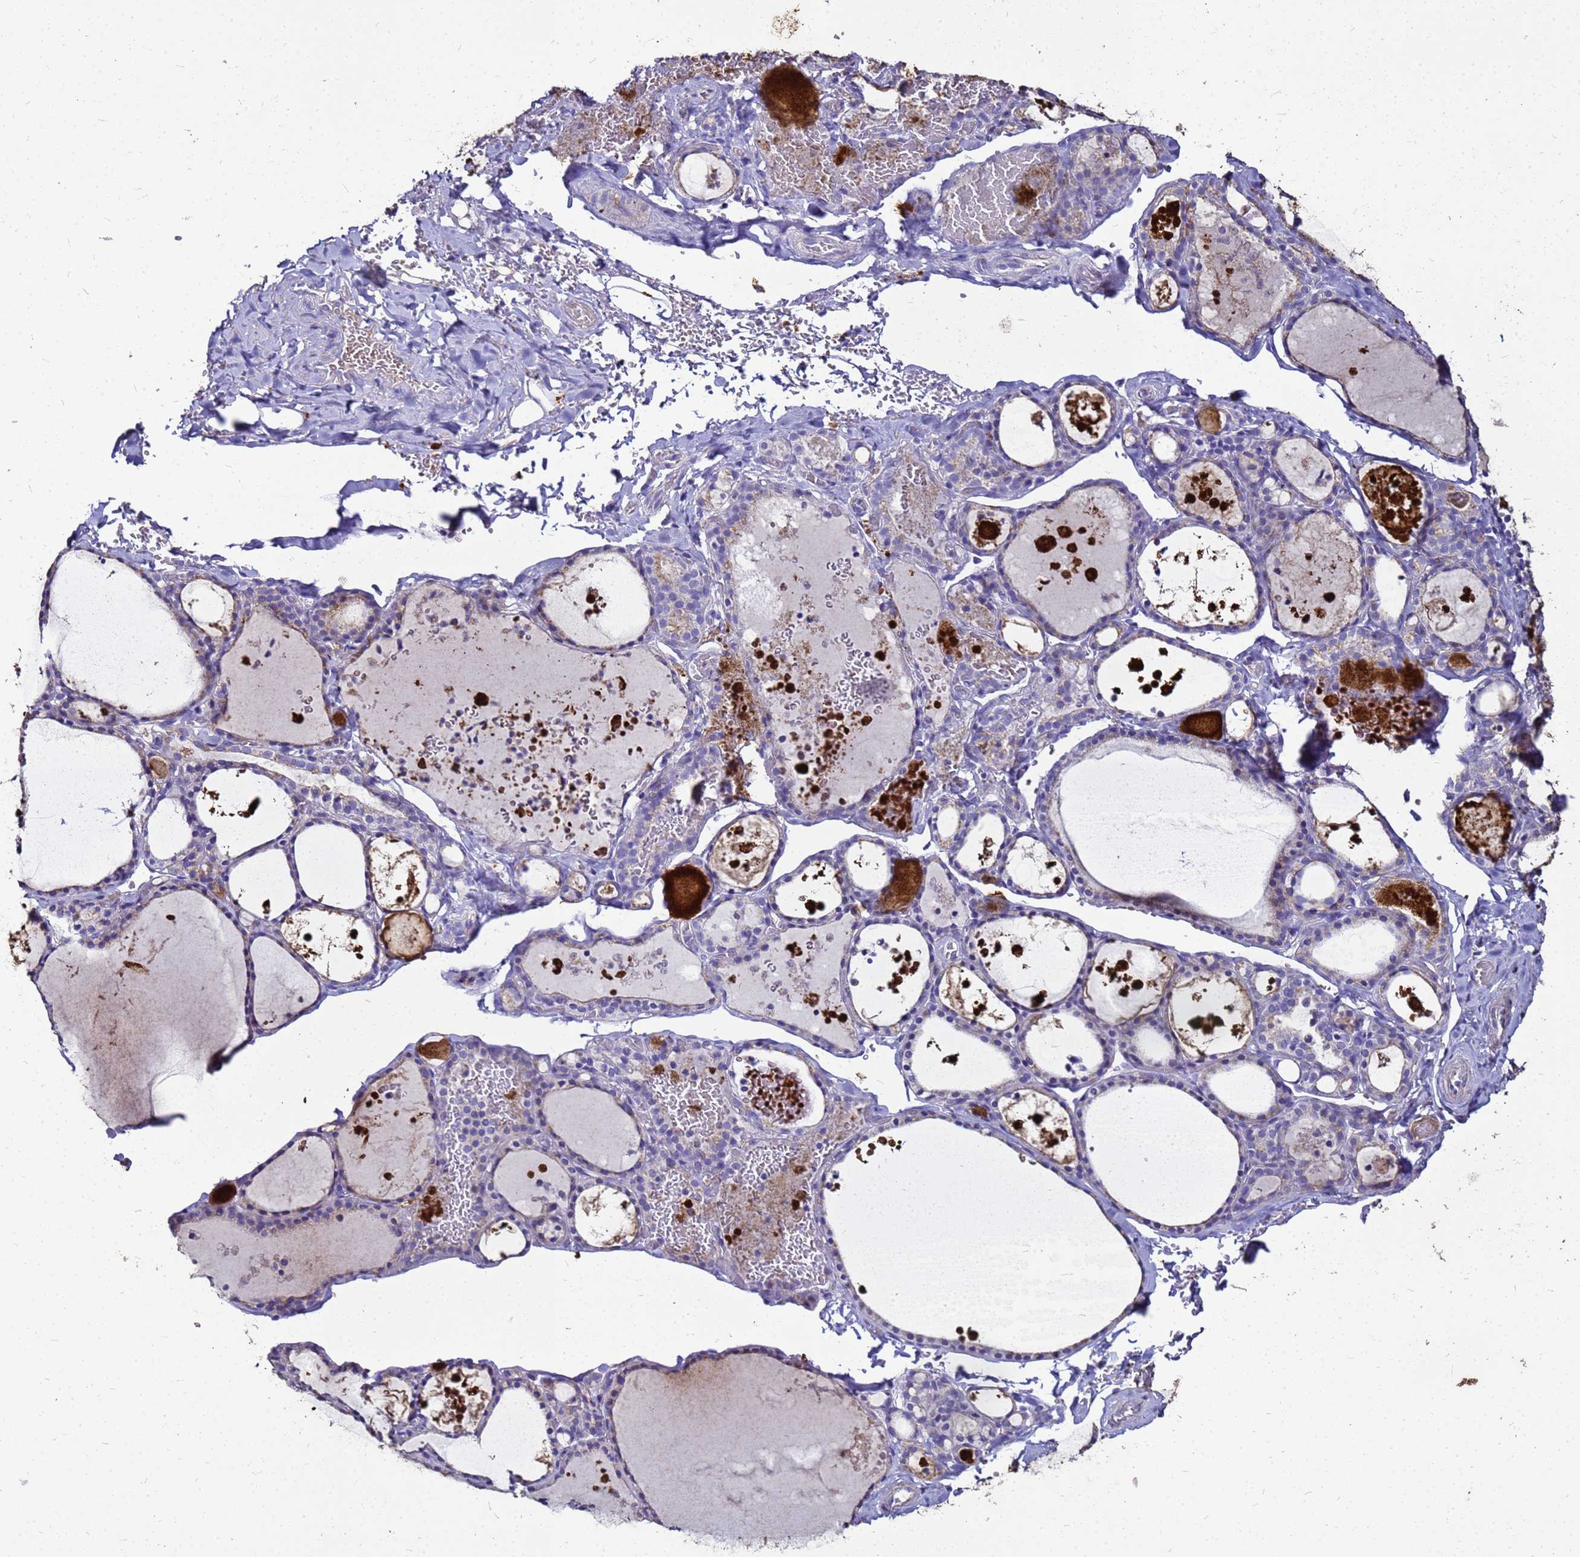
{"staining": {"intensity": "weak", "quantity": "<25%", "location": "cytoplasmic/membranous"}, "tissue": "thyroid gland", "cell_type": "Glandular cells", "image_type": "normal", "snomed": [{"axis": "morphology", "description": "Normal tissue, NOS"}, {"axis": "topography", "description": "Thyroid gland"}], "caption": "IHC micrograph of normal thyroid gland: human thyroid gland stained with DAB reveals no significant protein positivity in glandular cells. (Brightfield microscopy of DAB immunohistochemistry (IHC) at high magnification).", "gene": "S100A2", "patient": {"sex": "male", "age": 56}}